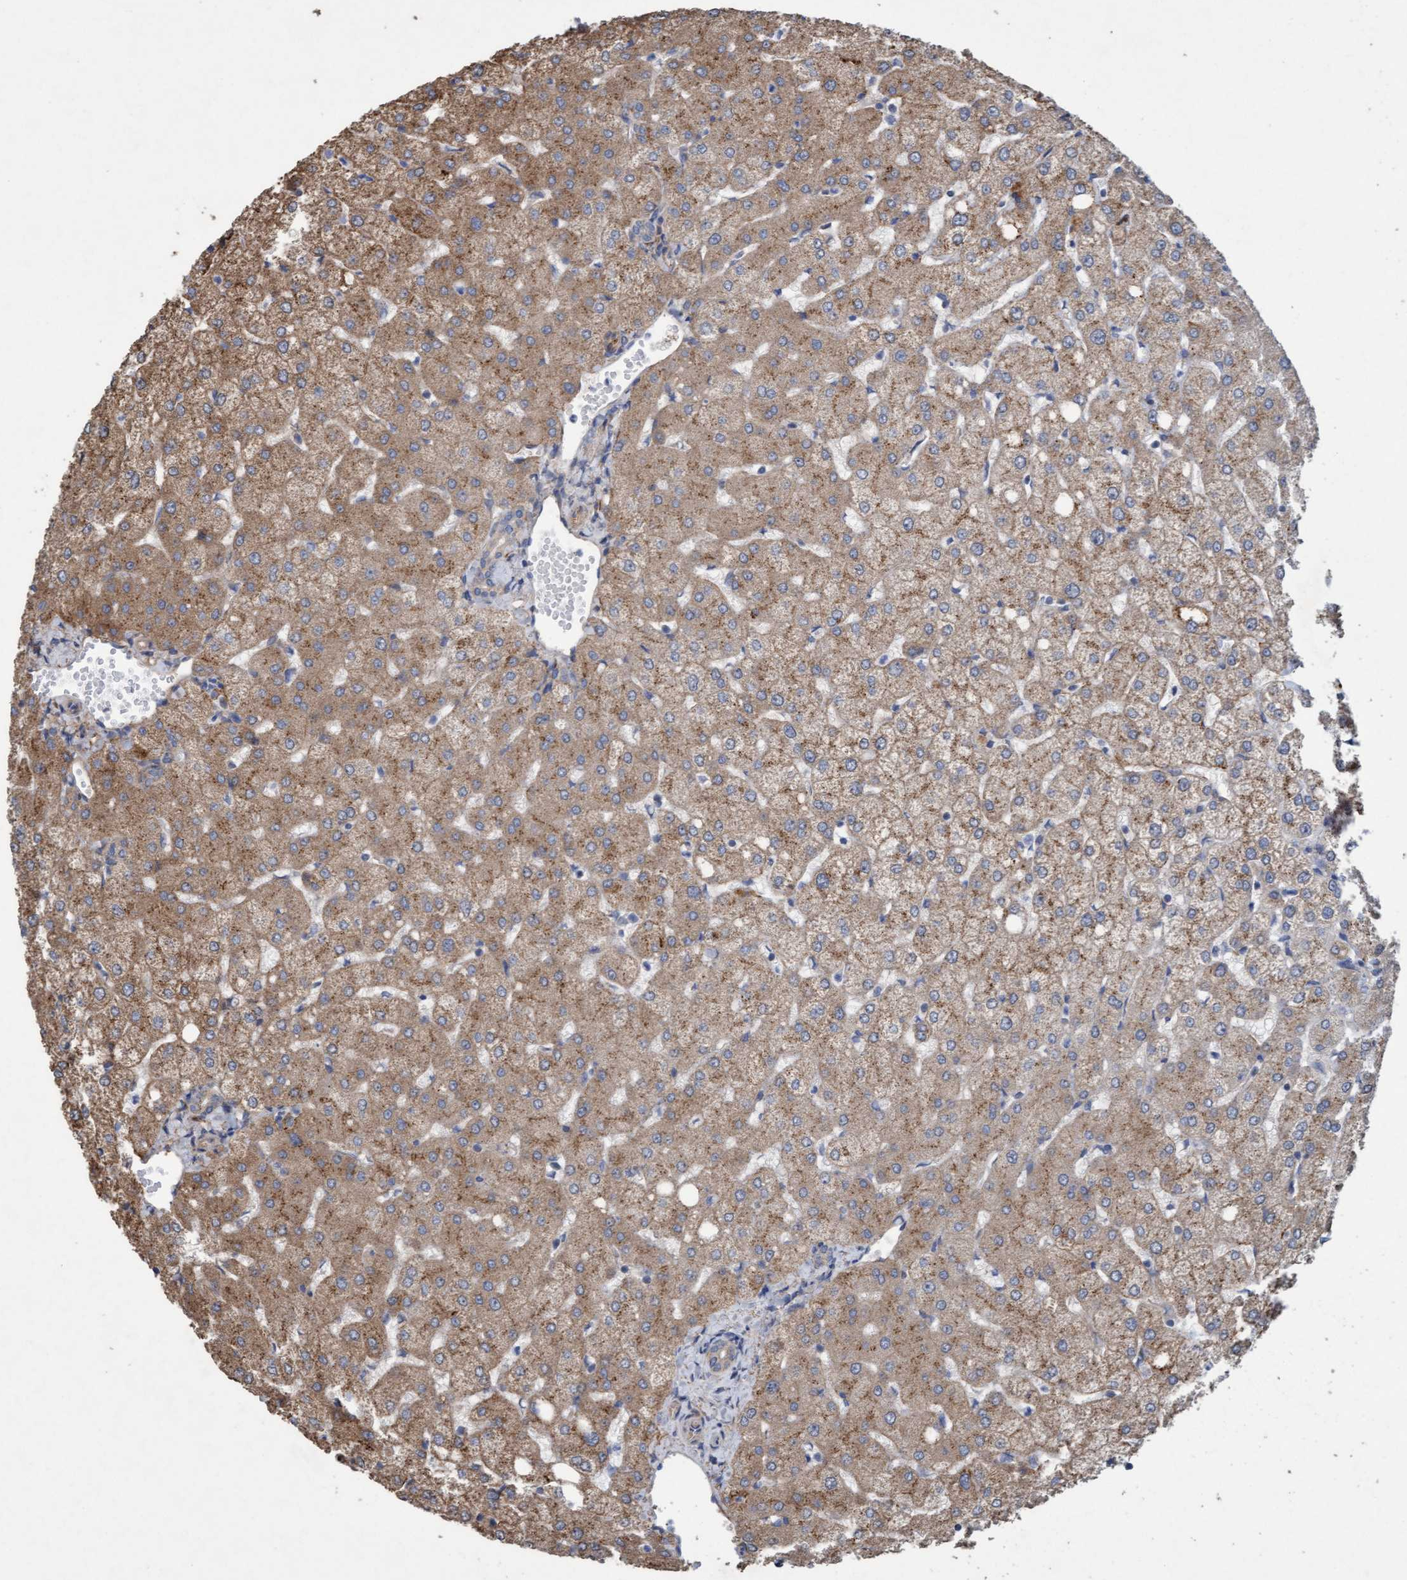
{"staining": {"intensity": "weak", "quantity": "25%-75%", "location": "cytoplasmic/membranous"}, "tissue": "liver", "cell_type": "Cholangiocytes", "image_type": "normal", "snomed": [{"axis": "morphology", "description": "Normal tissue, NOS"}, {"axis": "topography", "description": "Liver"}], "caption": "DAB immunohistochemical staining of unremarkable liver displays weak cytoplasmic/membranous protein positivity in approximately 25%-75% of cholangiocytes.", "gene": "DDHD2", "patient": {"sex": "female", "age": 54}}